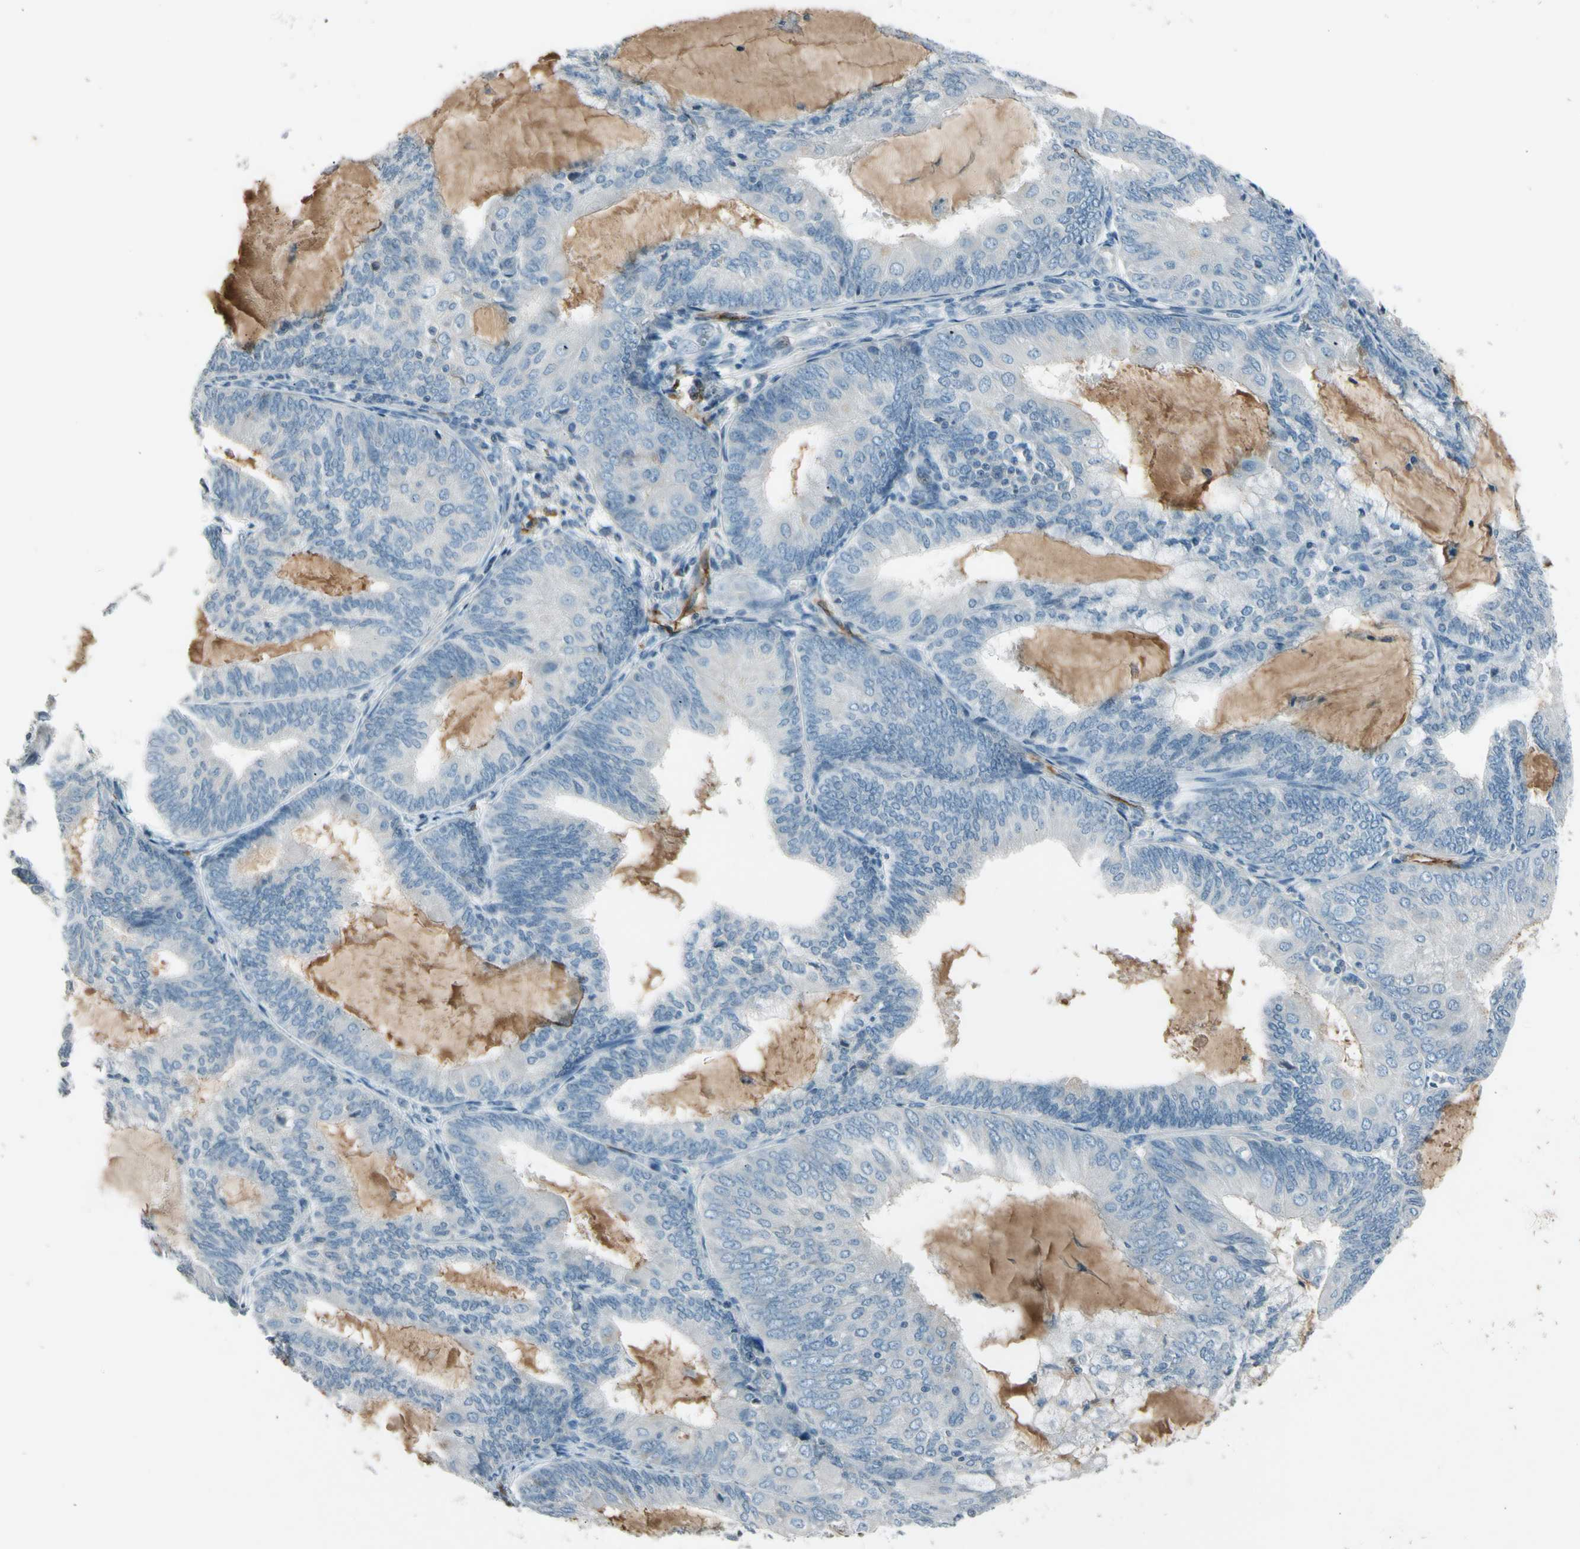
{"staining": {"intensity": "negative", "quantity": "none", "location": "none"}, "tissue": "endometrial cancer", "cell_type": "Tumor cells", "image_type": "cancer", "snomed": [{"axis": "morphology", "description": "Adenocarcinoma, NOS"}, {"axis": "topography", "description": "Endometrium"}], "caption": "Immunohistochemistry (IHC) image of endometrial adenocarcinoma stained for a protein (brown), which exhibits no positivity in tumor cells.", "gene": "PDPN", "patient": {"sex": "female", "age": 81}}